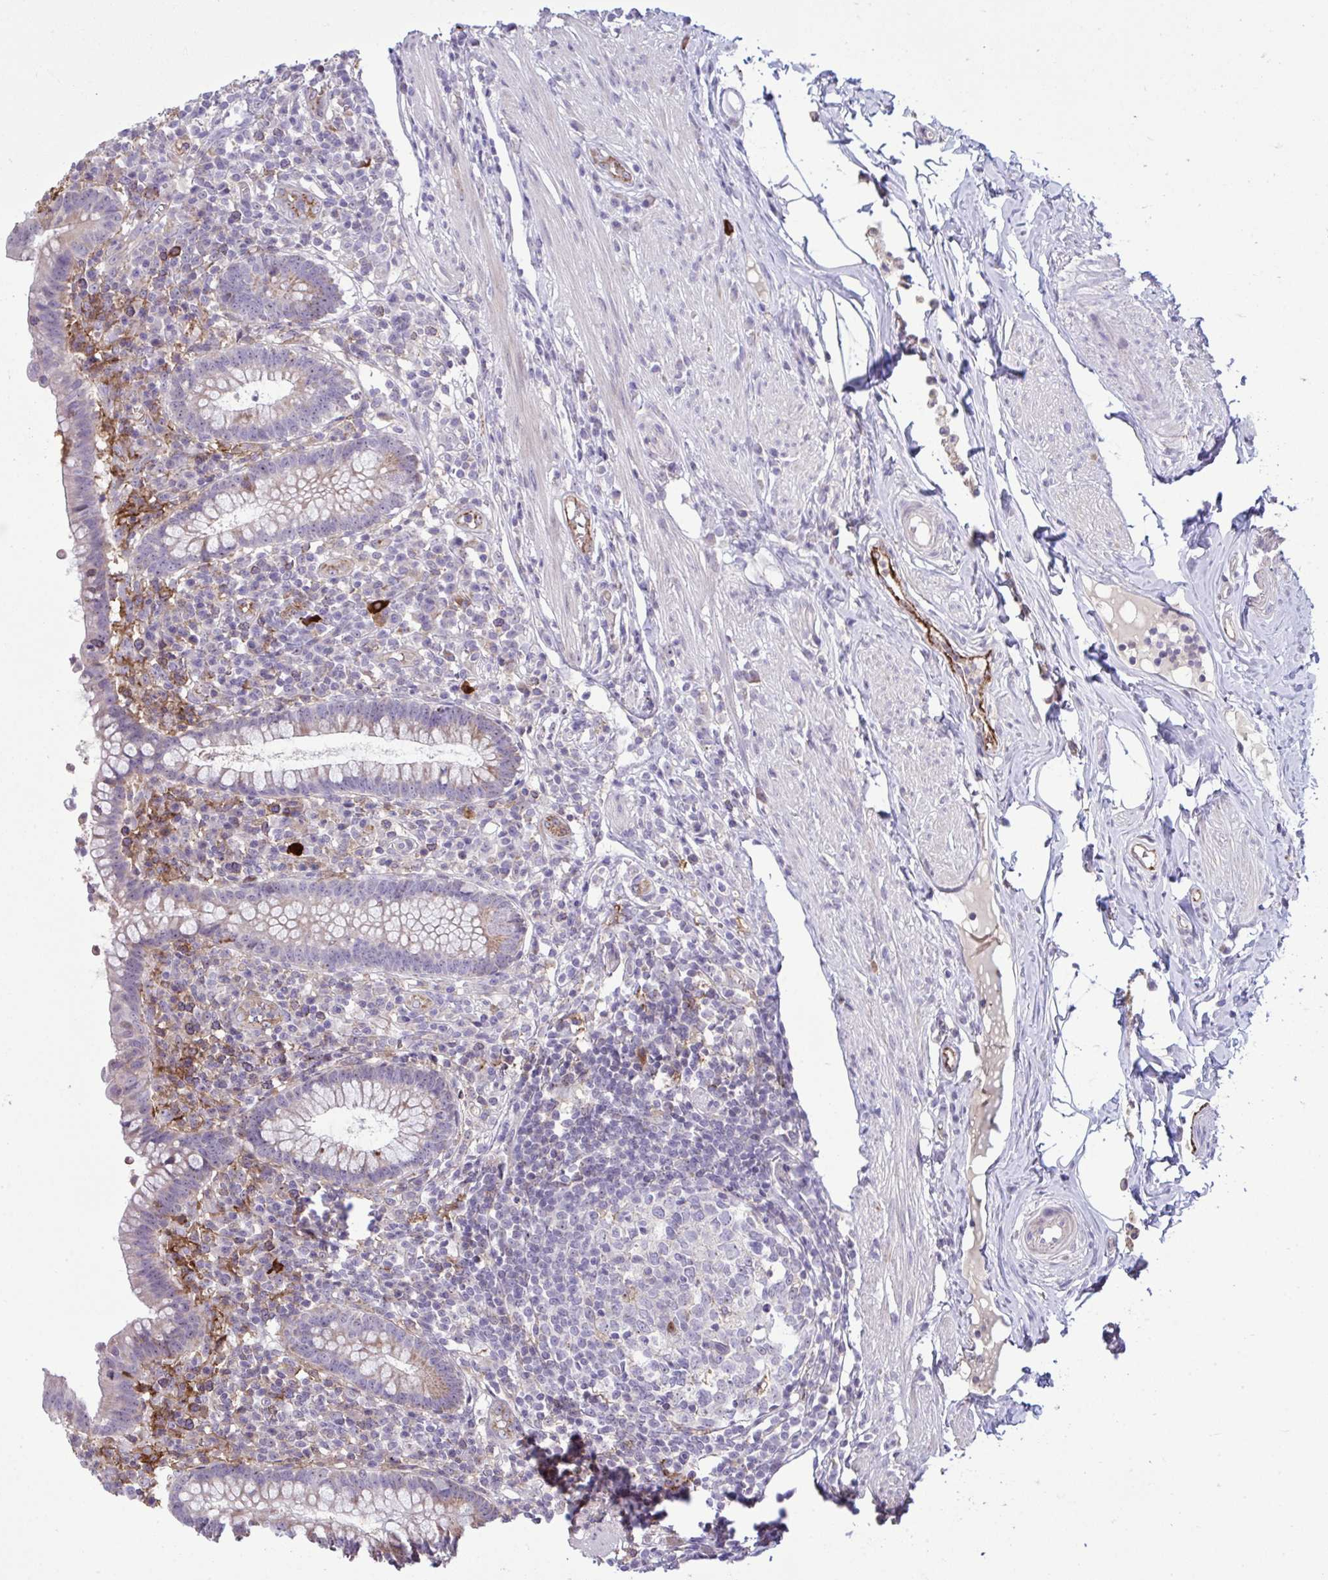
{"staining": {"intensity": "weak", "quantity": "25%-75%", "location": "cytoplasmic/membranous"}, "tissue": "appendix", "cell_type": "Glandular cells", "image_type": "normal", "snomed": [{"axis": "morphology", "description": "Normal tissue, NOS"}, {"axis": "topography", "description": "Appendix"}], "caption": "Immunohistochemical staining of unremarkable appendix reveals weak cytoplasmic/membranous protein staining in about 25%-75% of glandular cells.", "gene": "CD101", "patient": {"sex": "female", "age": 56}}